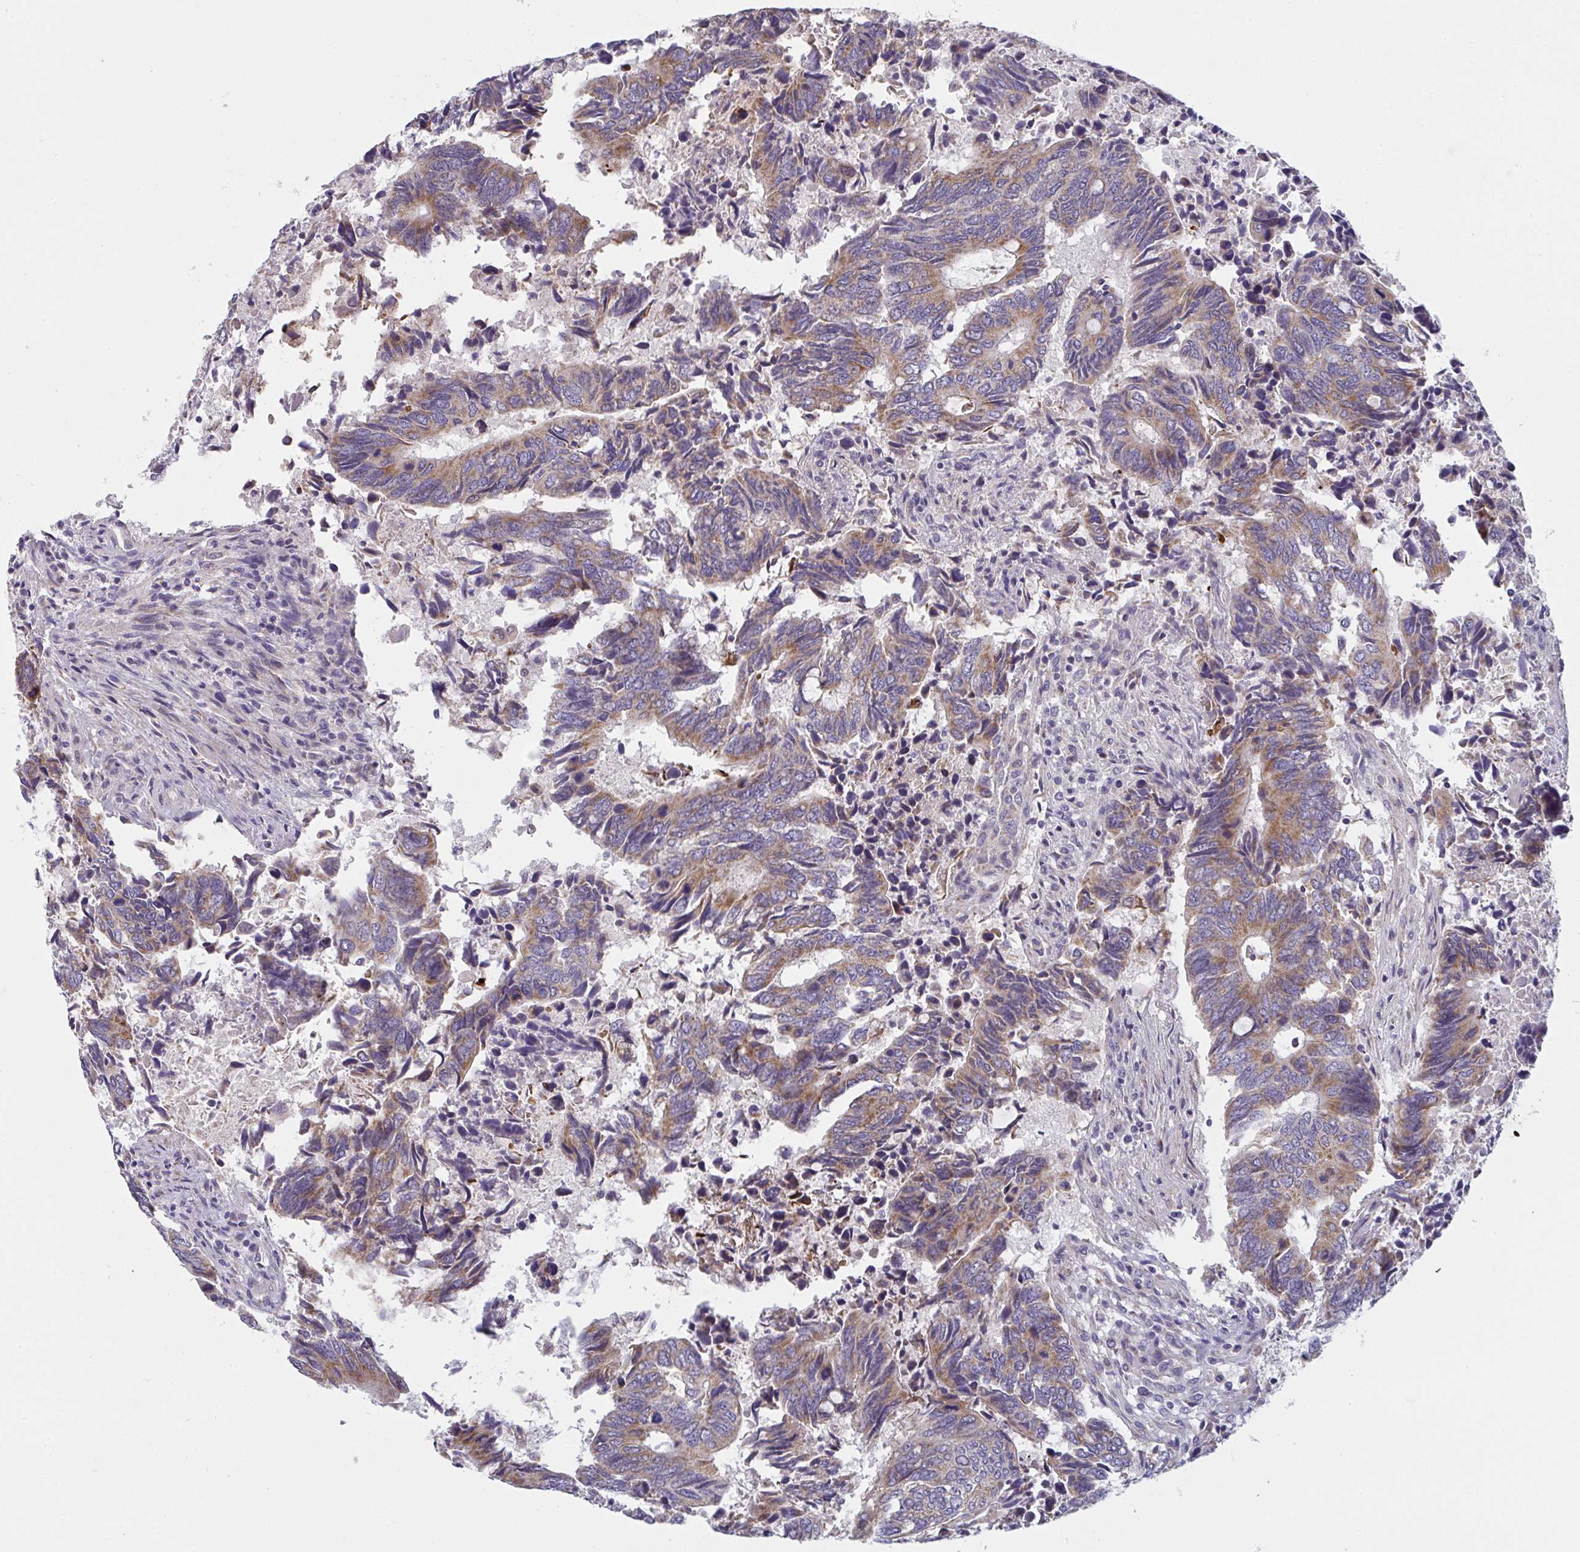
{"staining": {"intensity": "moderate", "quantity": ">75%", "location": "cytoplasmic/membranous"}, "tissue": "colorectal cancer", "cell_type": "Tumor cells", "image_type": "cancer", "snomed": [{"axis": "morphology", "description": "Adenocarcinoma, NOS"}, {"axis": "topography", "description": "Colon"}], "caption": "Protein staining displays moderate cytoplasmic/membranous expression in about >75% of tumor cells in colorectal cancer.", "gene": "MRPS2", "patient": {"sex": "male", "age": 87}}